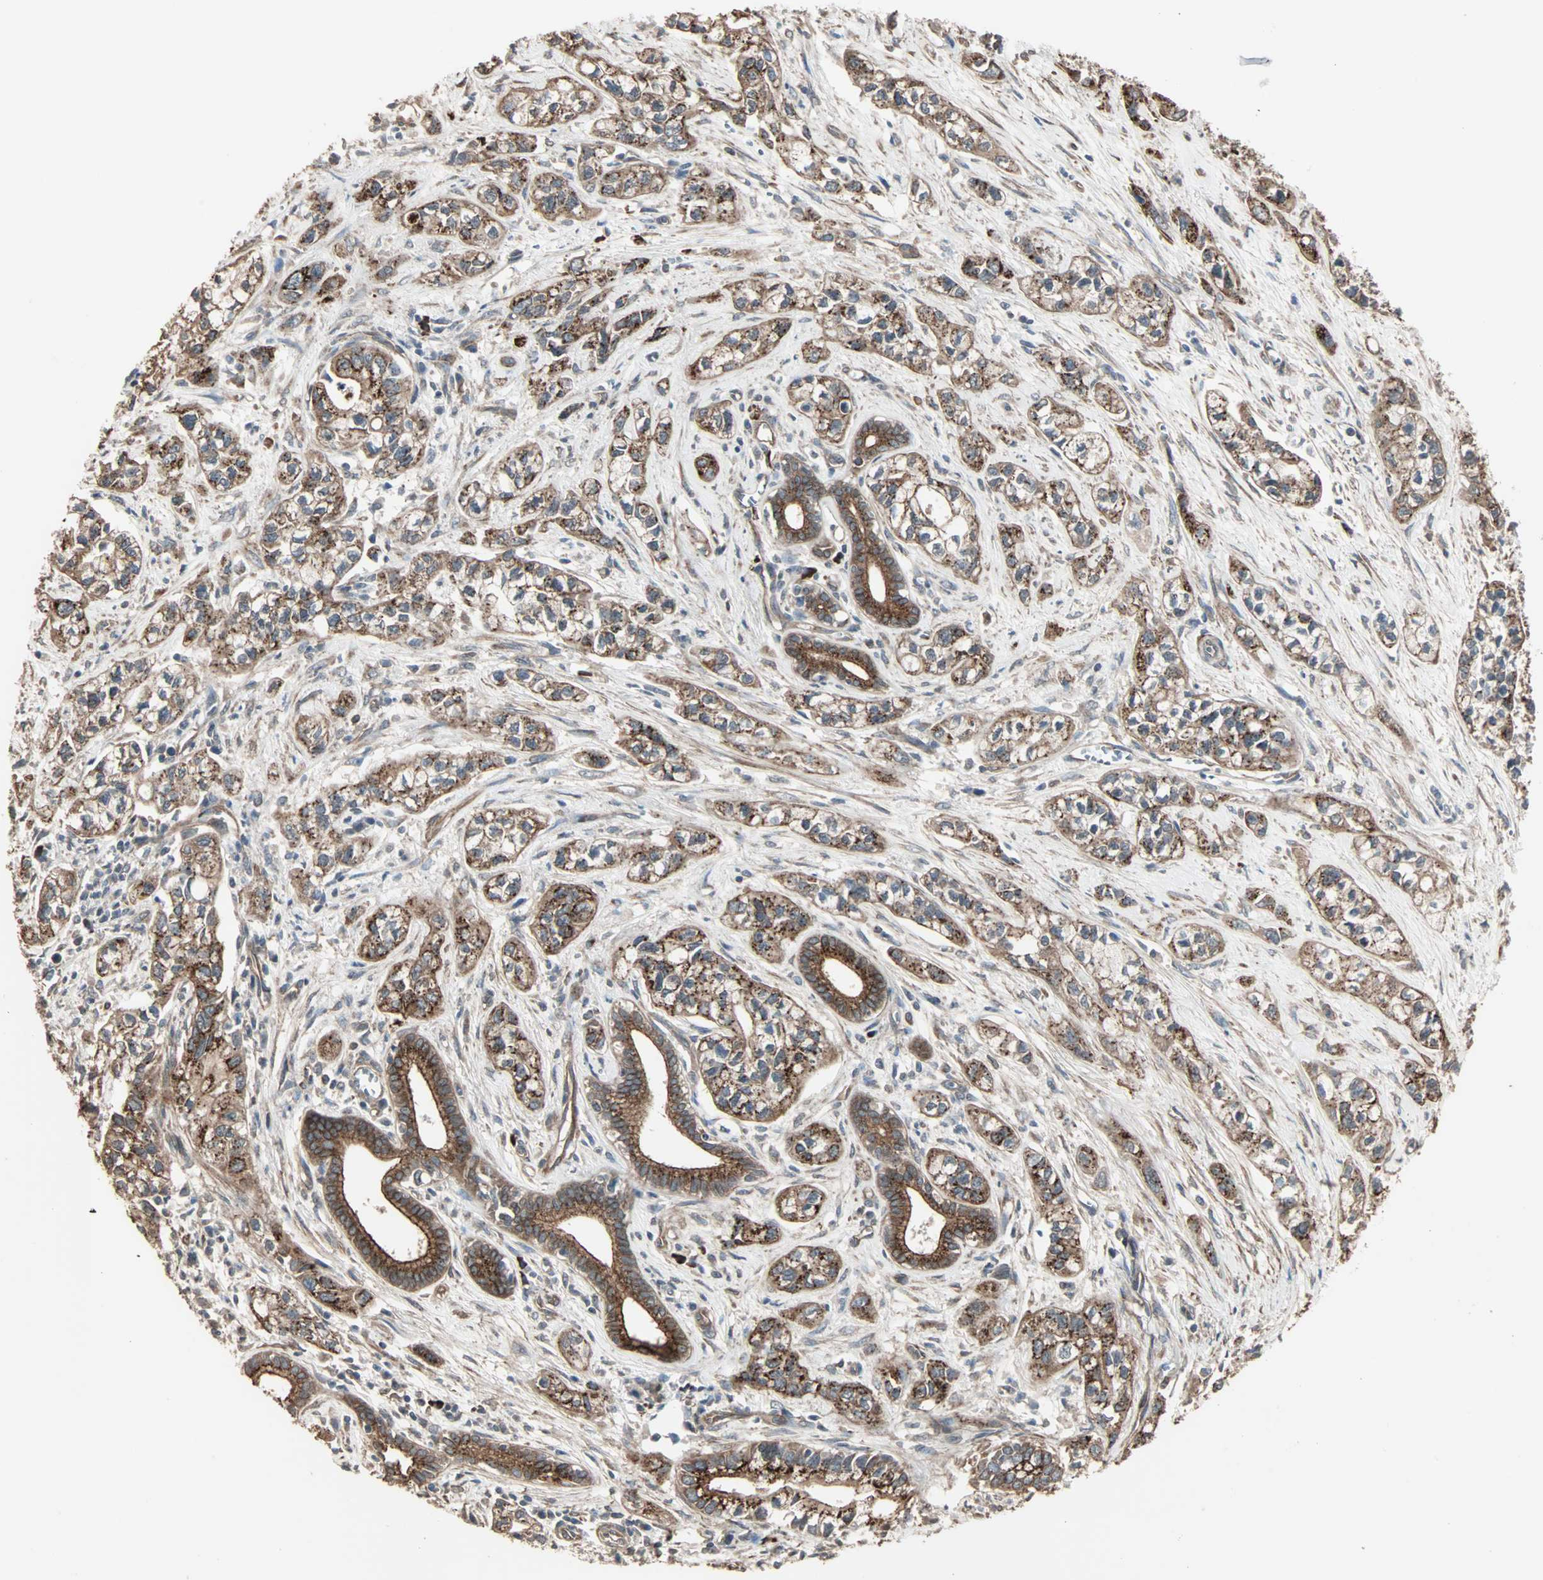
{"staining": {"intensity": "moderate", "quantity": ">75%", "location": "cytoplasmic/membranous"}, "tissue": "pancreatic cancer", "cell_type": "Tumor cells", "image_type": "cancer", "snomed": [{"axis": "morphology", "description": "Adenocarcinoma, NOS"}, {"axis": "topography", "description": "Pancreas"}], "caption": "Human adenocarcinoma (pancreatic) stained with a brown dye reveals moderate cytoplasmic/membranous positive positivity in about >75% of tumor cells.", "gene": "GALNT3", "patient": {"sex": "male", "age": 74}}